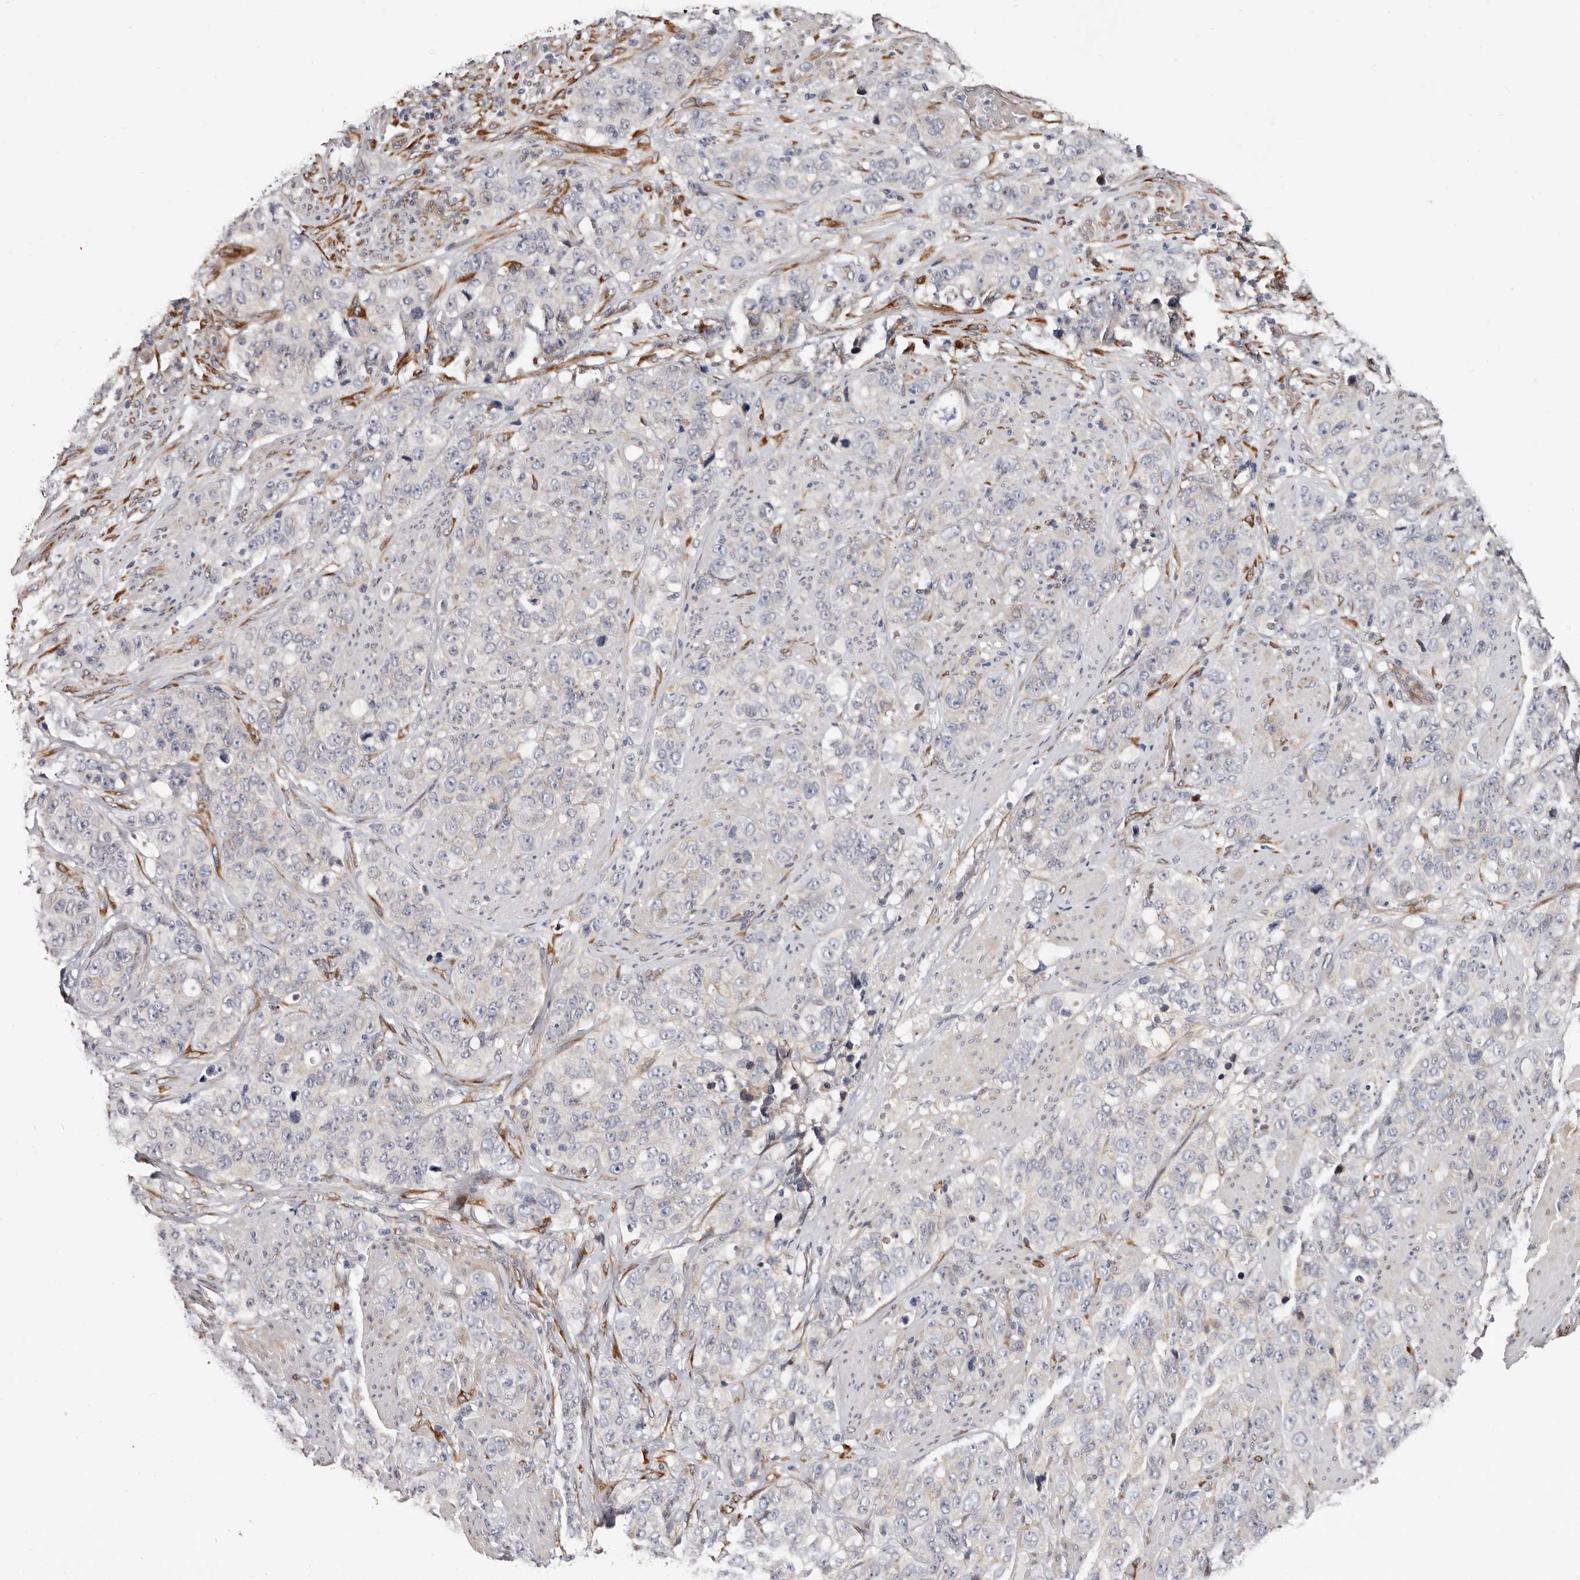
{"staining": {"intensity": "negative", "quantity": "none", "location": "none"}, "tissue": "stomach cancer", "cell_type": "Tumor cells", "image_type": "cancer", "snomed": [{"axis": "morphology", "description": "Adenocarcinoma, NOS"}, {"axis": "topography", "description": "Stomach"}], "caption": "The IHC micrograph has no significant expression in tumor cells of stomach cancer tissue.", "gene": "USH1C", "patient": {"sex": "male", "age": 48}}